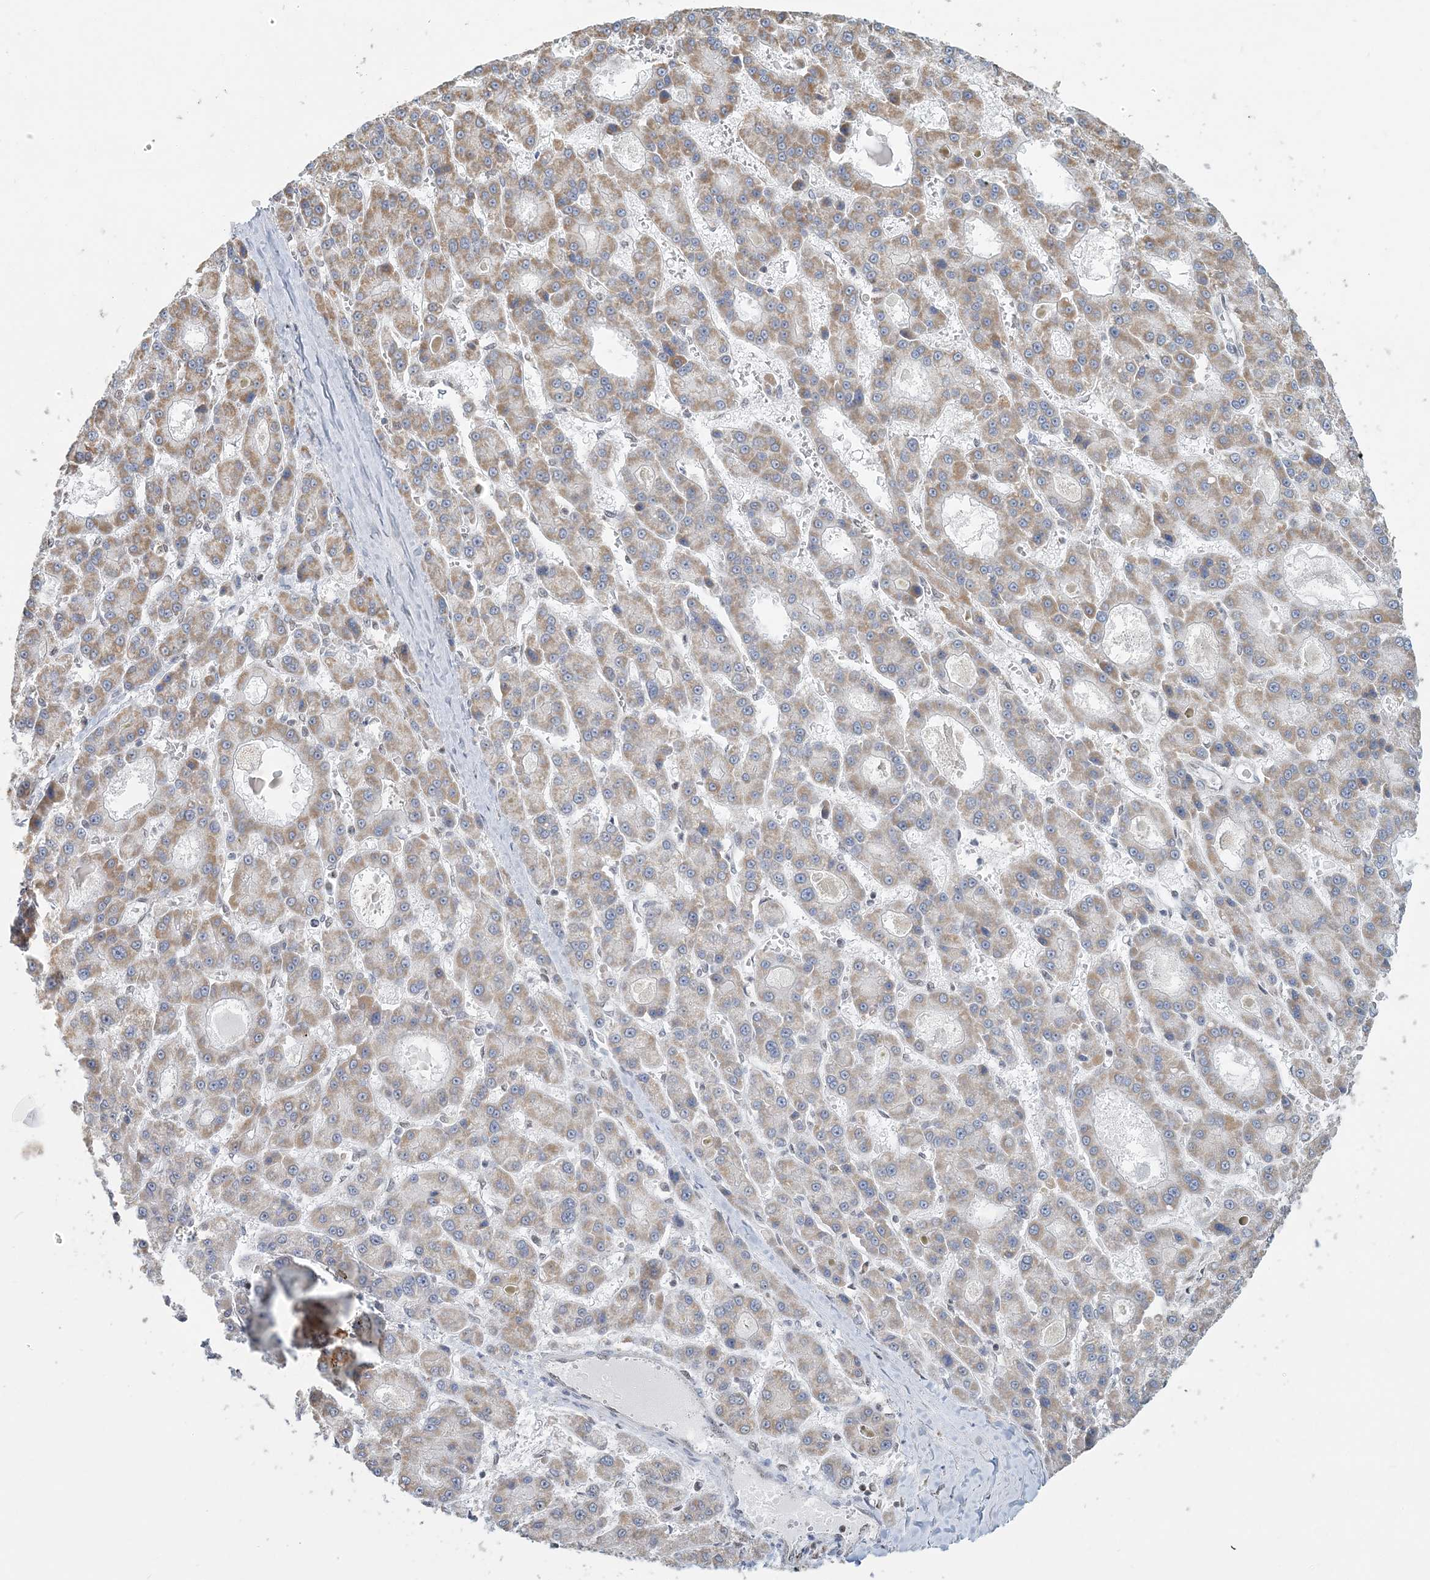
{"staining": {"intensity": "moderate", "quantity": ">75%", "location": "cytoplasmic/membranous"}, "tissue": "liver cancer", "cell_type": "Tumor cells", "image_type": "cancer", "snomed": [{"axis": "morphology", "description": "Carcinoma, Hepatocellular, NOS"}, {"axis": "topography", "description": "Liver"}], "caption": "A histopathology image of human liver cancer stained for a protein shows moderate cytoplasmic/membranous brown staining in tumor cells.", "gene": "SUCLG1", "patient": {"sex": "male", "age": 70}}